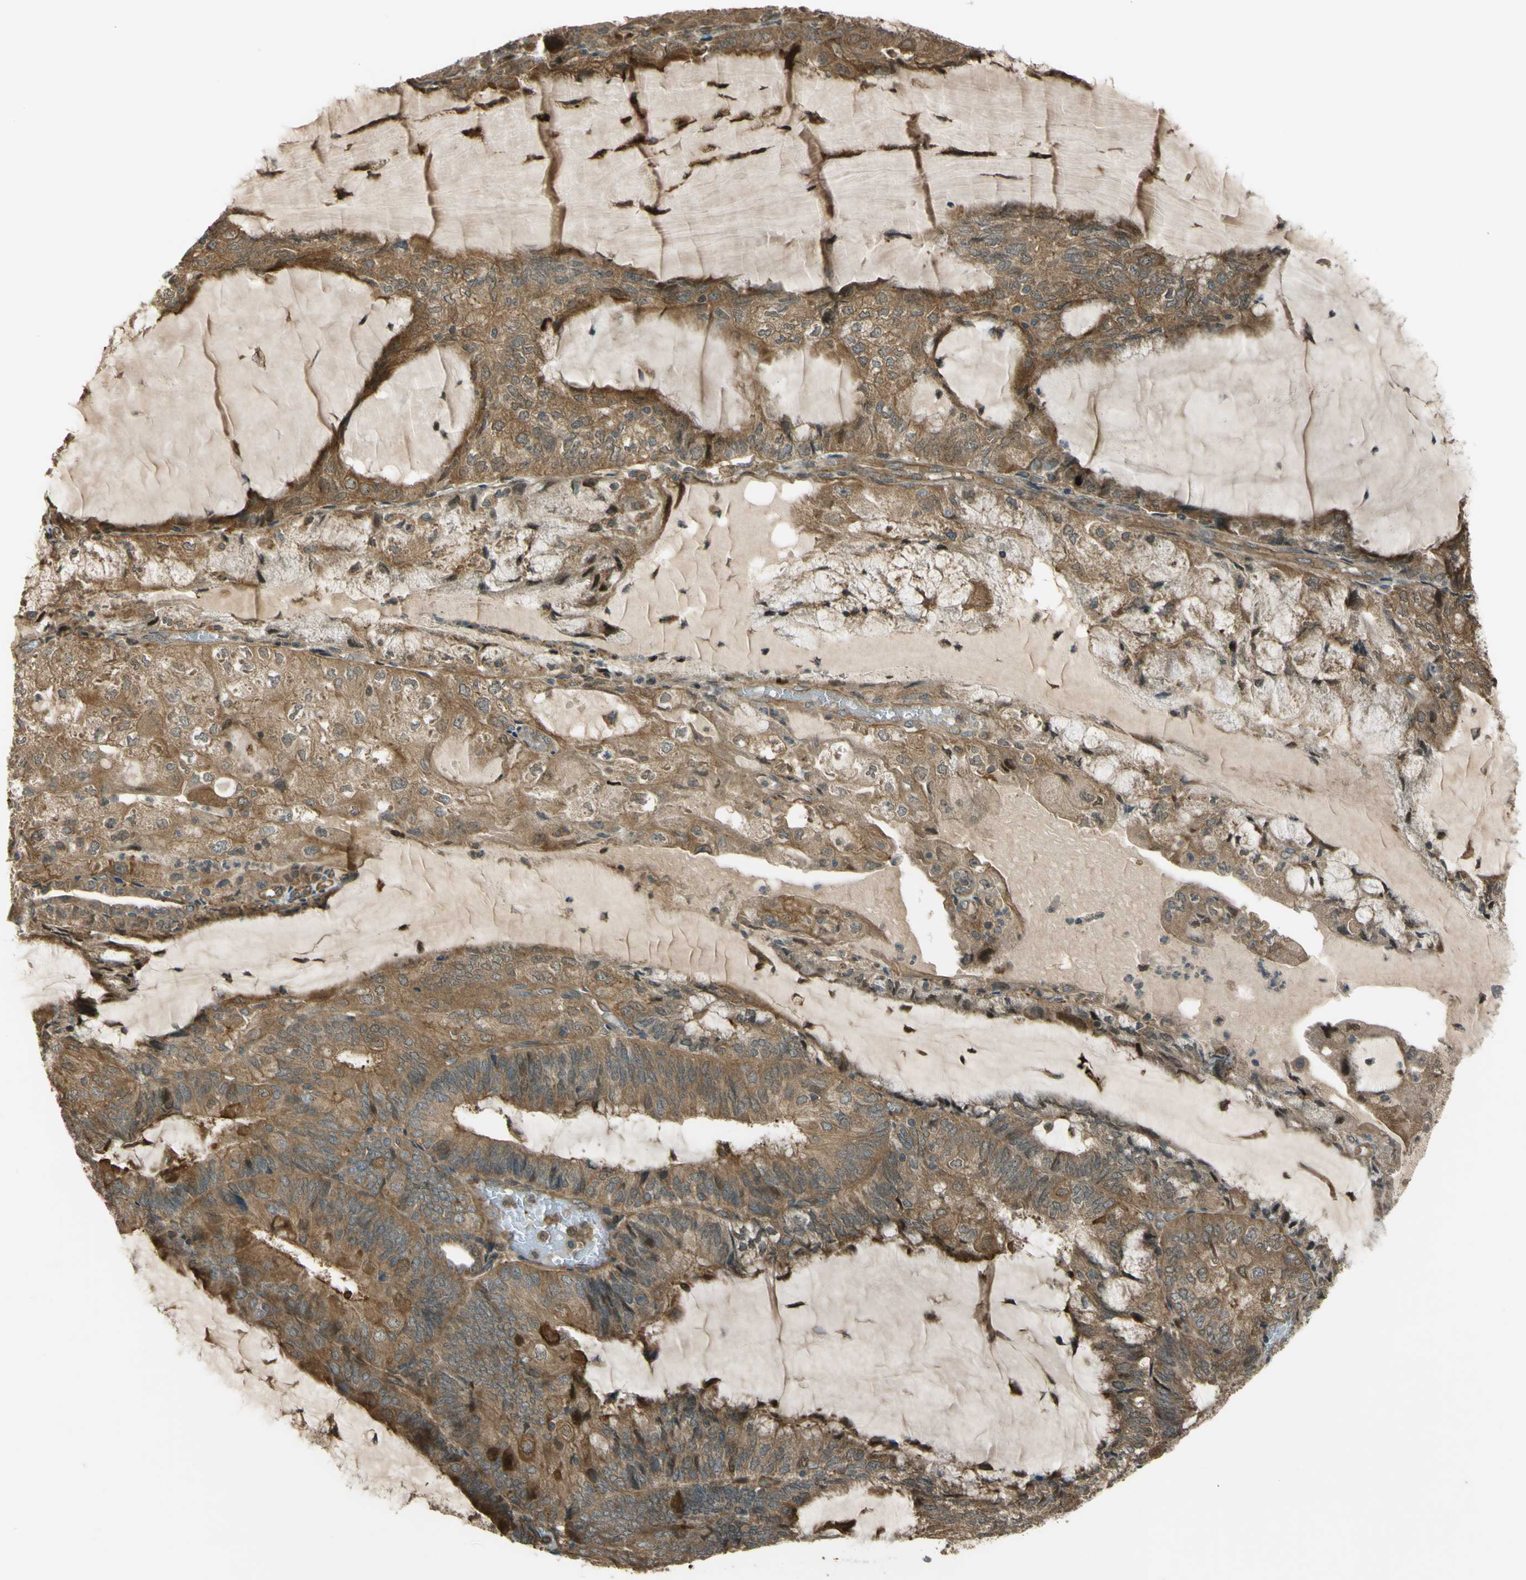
{"staining": {"intensity": "moderate", "quantity": ">75%", "location": "cytoplasmic/membranous"}, "tissue": "endometrial cancer", "cell_type": "Tumor cells", "image_type": "cancer", "snomed": [{"axis": "morphology", "description": "Adenocarcinoma, NOS"}, {"axis": "topography", "description": "Endometrium"}], "caption": "Human endometrial cancer (adenocarcinoma) stained with a protein marker reveals moderate staining in tumor cells.", "gene": "FLII", "patient": {"sex": "female", "age": 81}}